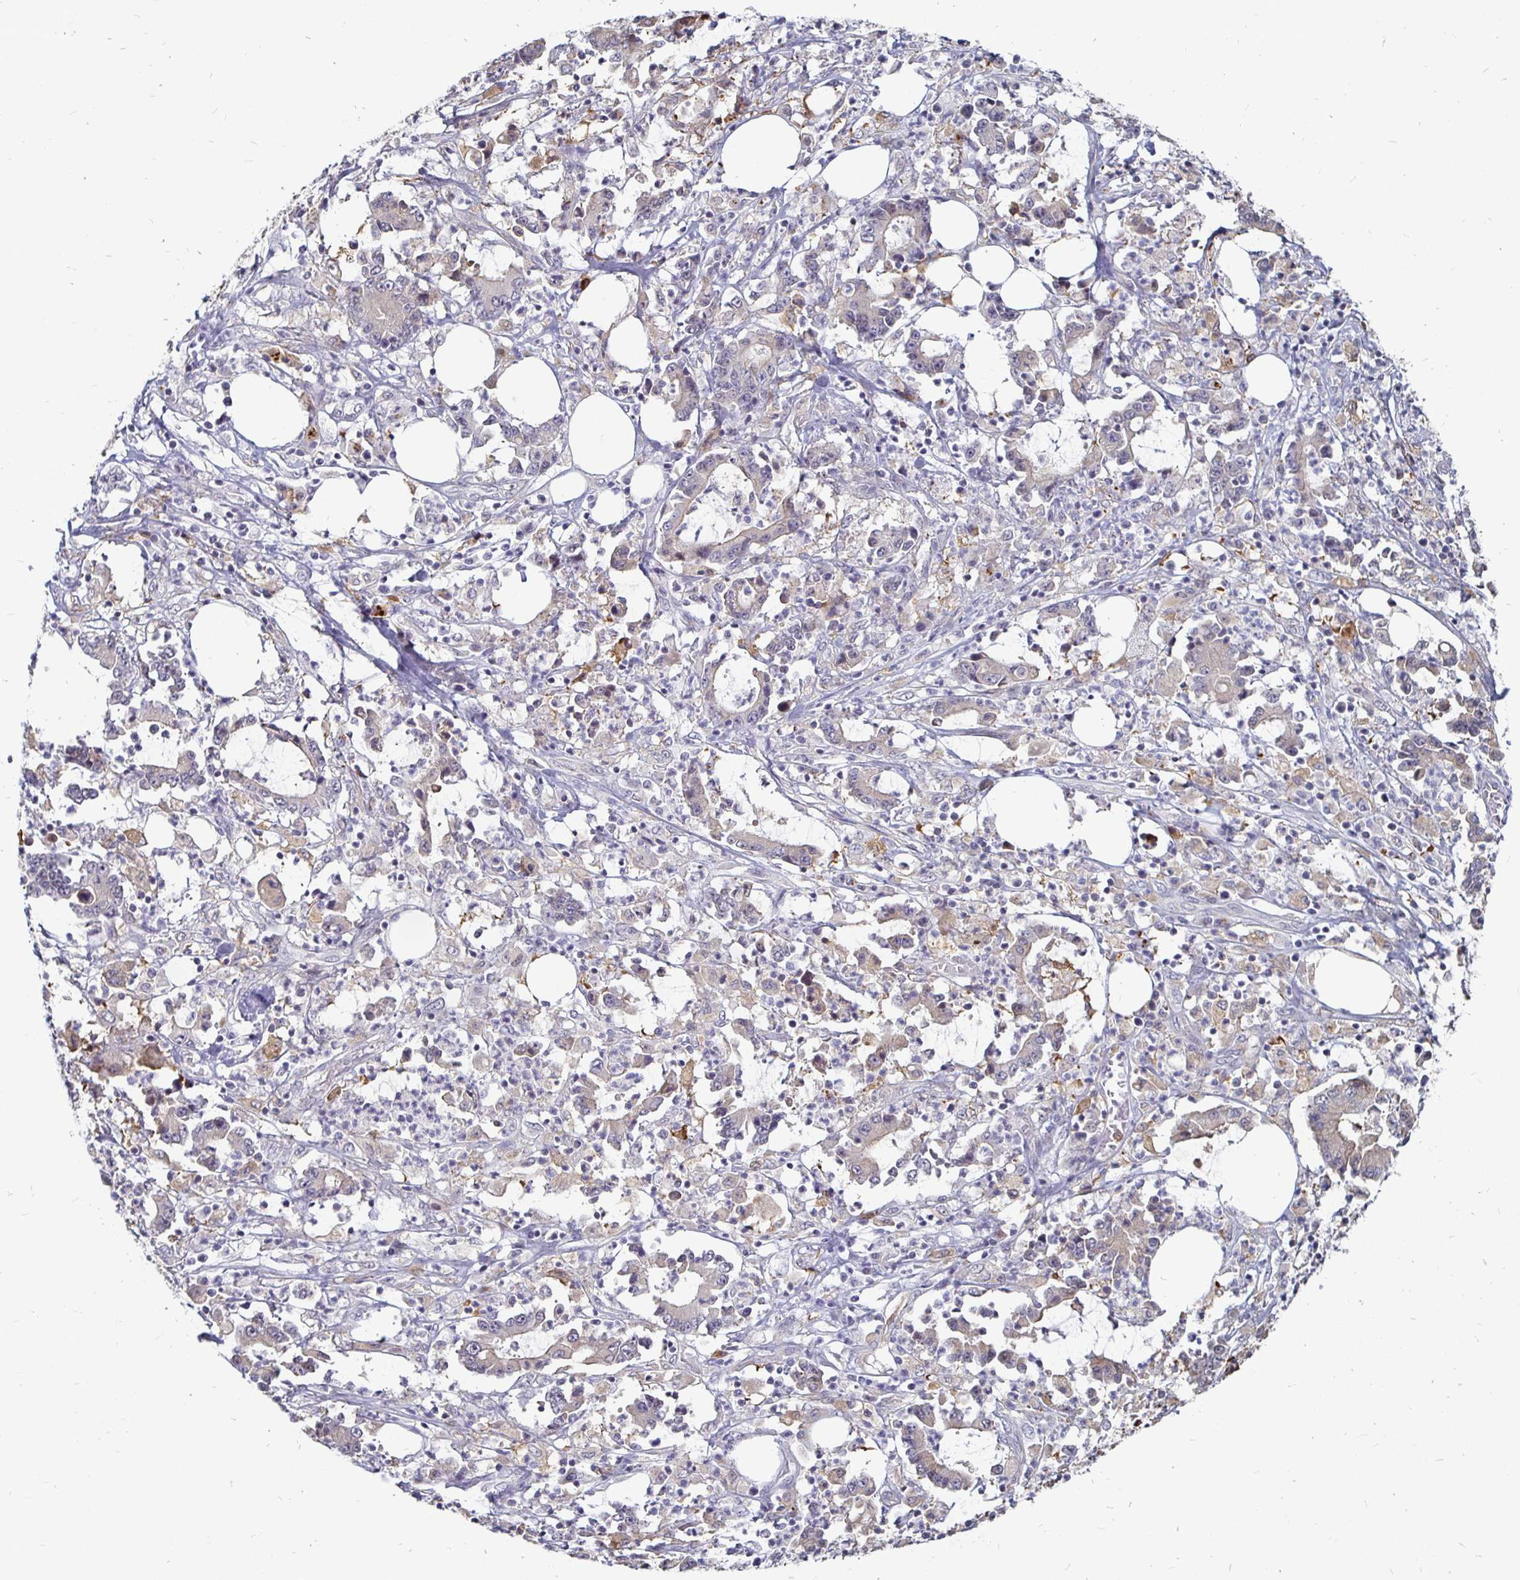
{"staining": {"intensity": "negative", "quantity": "none", "location": "none"}, "tissue": "stomach cancer", "cell_type": "Tumor cells", "image_type": "cancer", "snomed": [{"axis": "morphology", "description": "Adenocarcinoma, NOS"}, {"axis": "topography", "description": "Stomach, upper"}], "caption": "Histopathology image shows no significant protein expression in tumor cells of stomach adenocarcinoma.", "gene": "CCDC85A", "patient": {"sex": "male", "age": 68}}